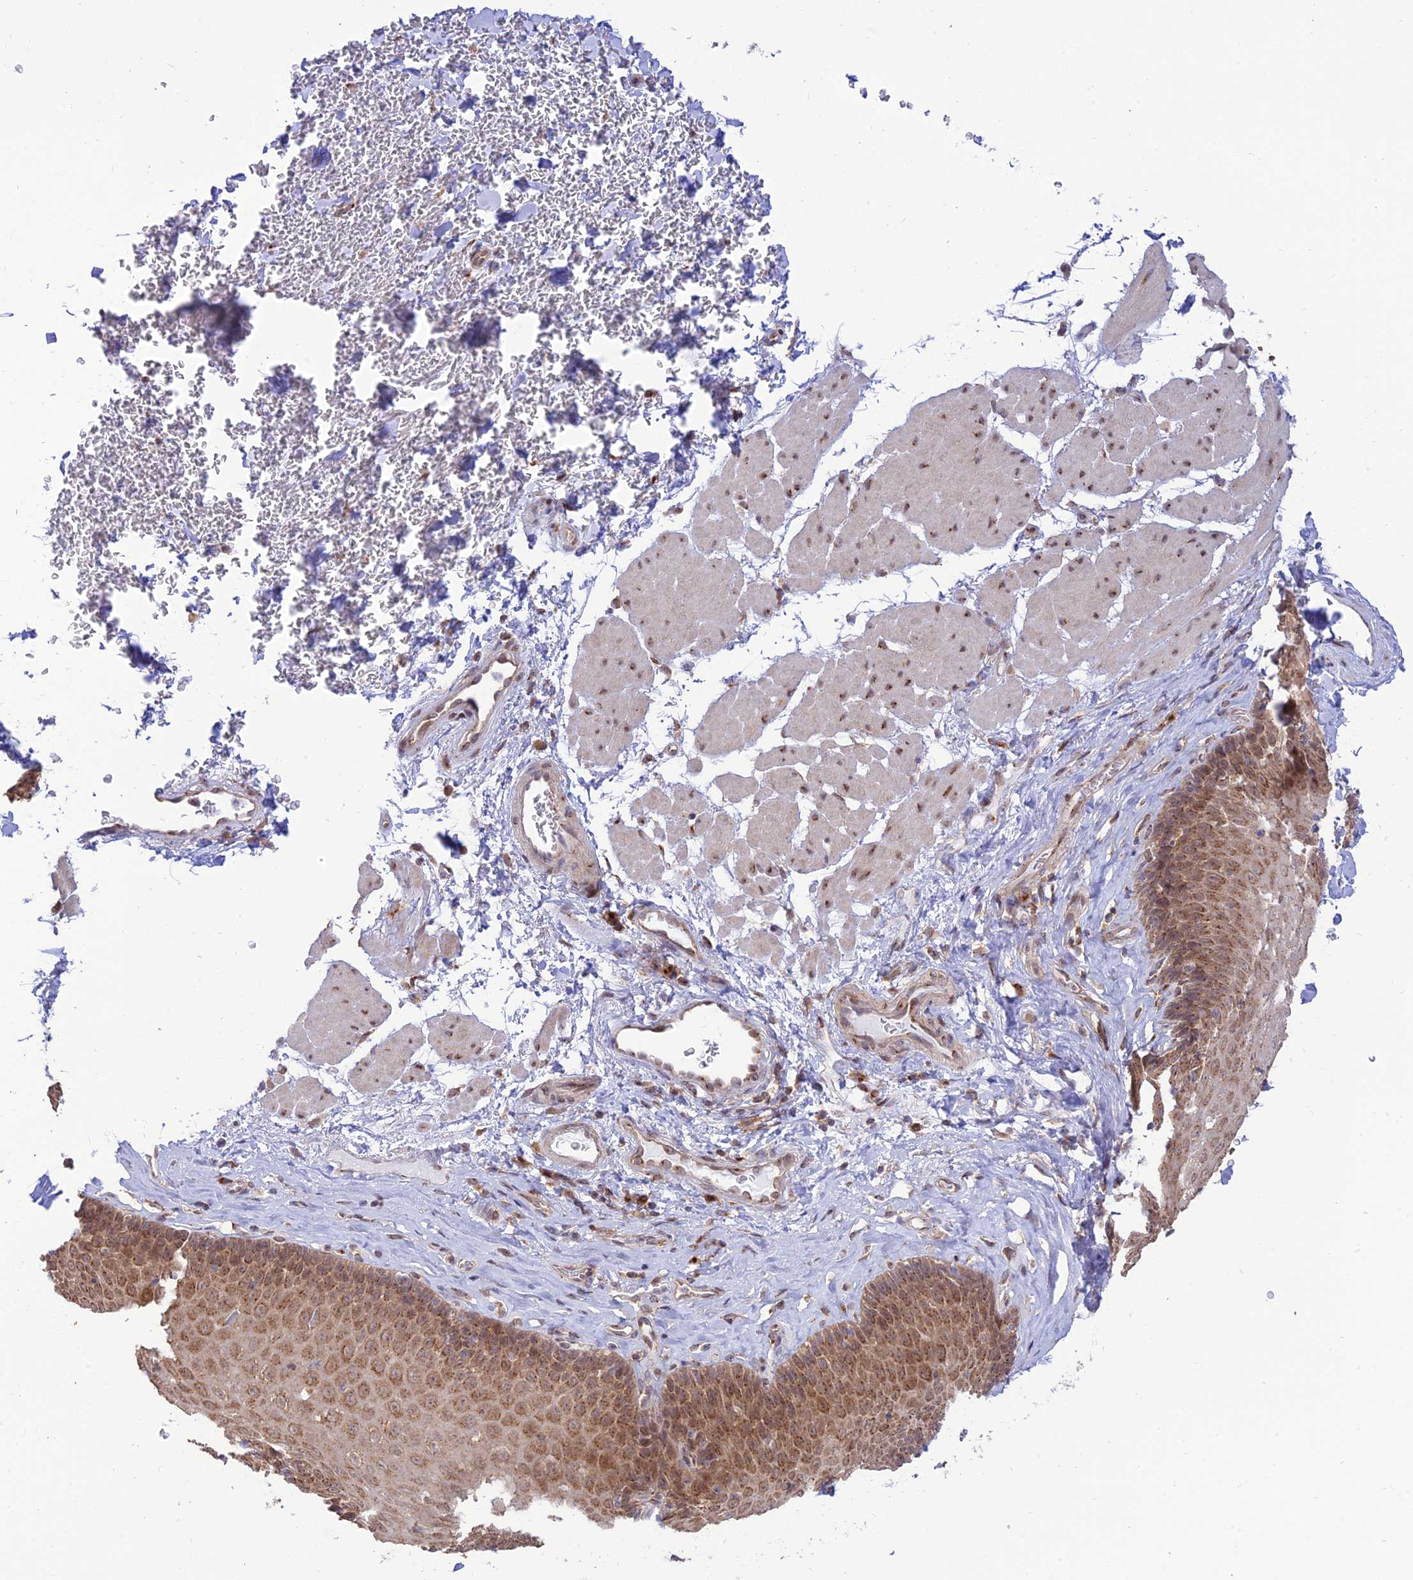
{"staining": {"intensity": "moderate", "quantity": ">75%", "location": "cytoplasmic/membranous"}, "tissue": "esophagus", "cell_type": "Squamous epithelial cells", "image_type": "normal", "snomed": [{"axis": "morphology", "description": "Normal tissue, NOS"}, {"axis": "topography", "description": "Esophagus"}], "caption": "Squamous epithelial cells reveal medium levels of moderate cytoplasmic/membranous positivity in about >75% of cells in normal human esophagus.", "gene": "GOLGA3", "patient": {"sex": "female", "age": 66}}